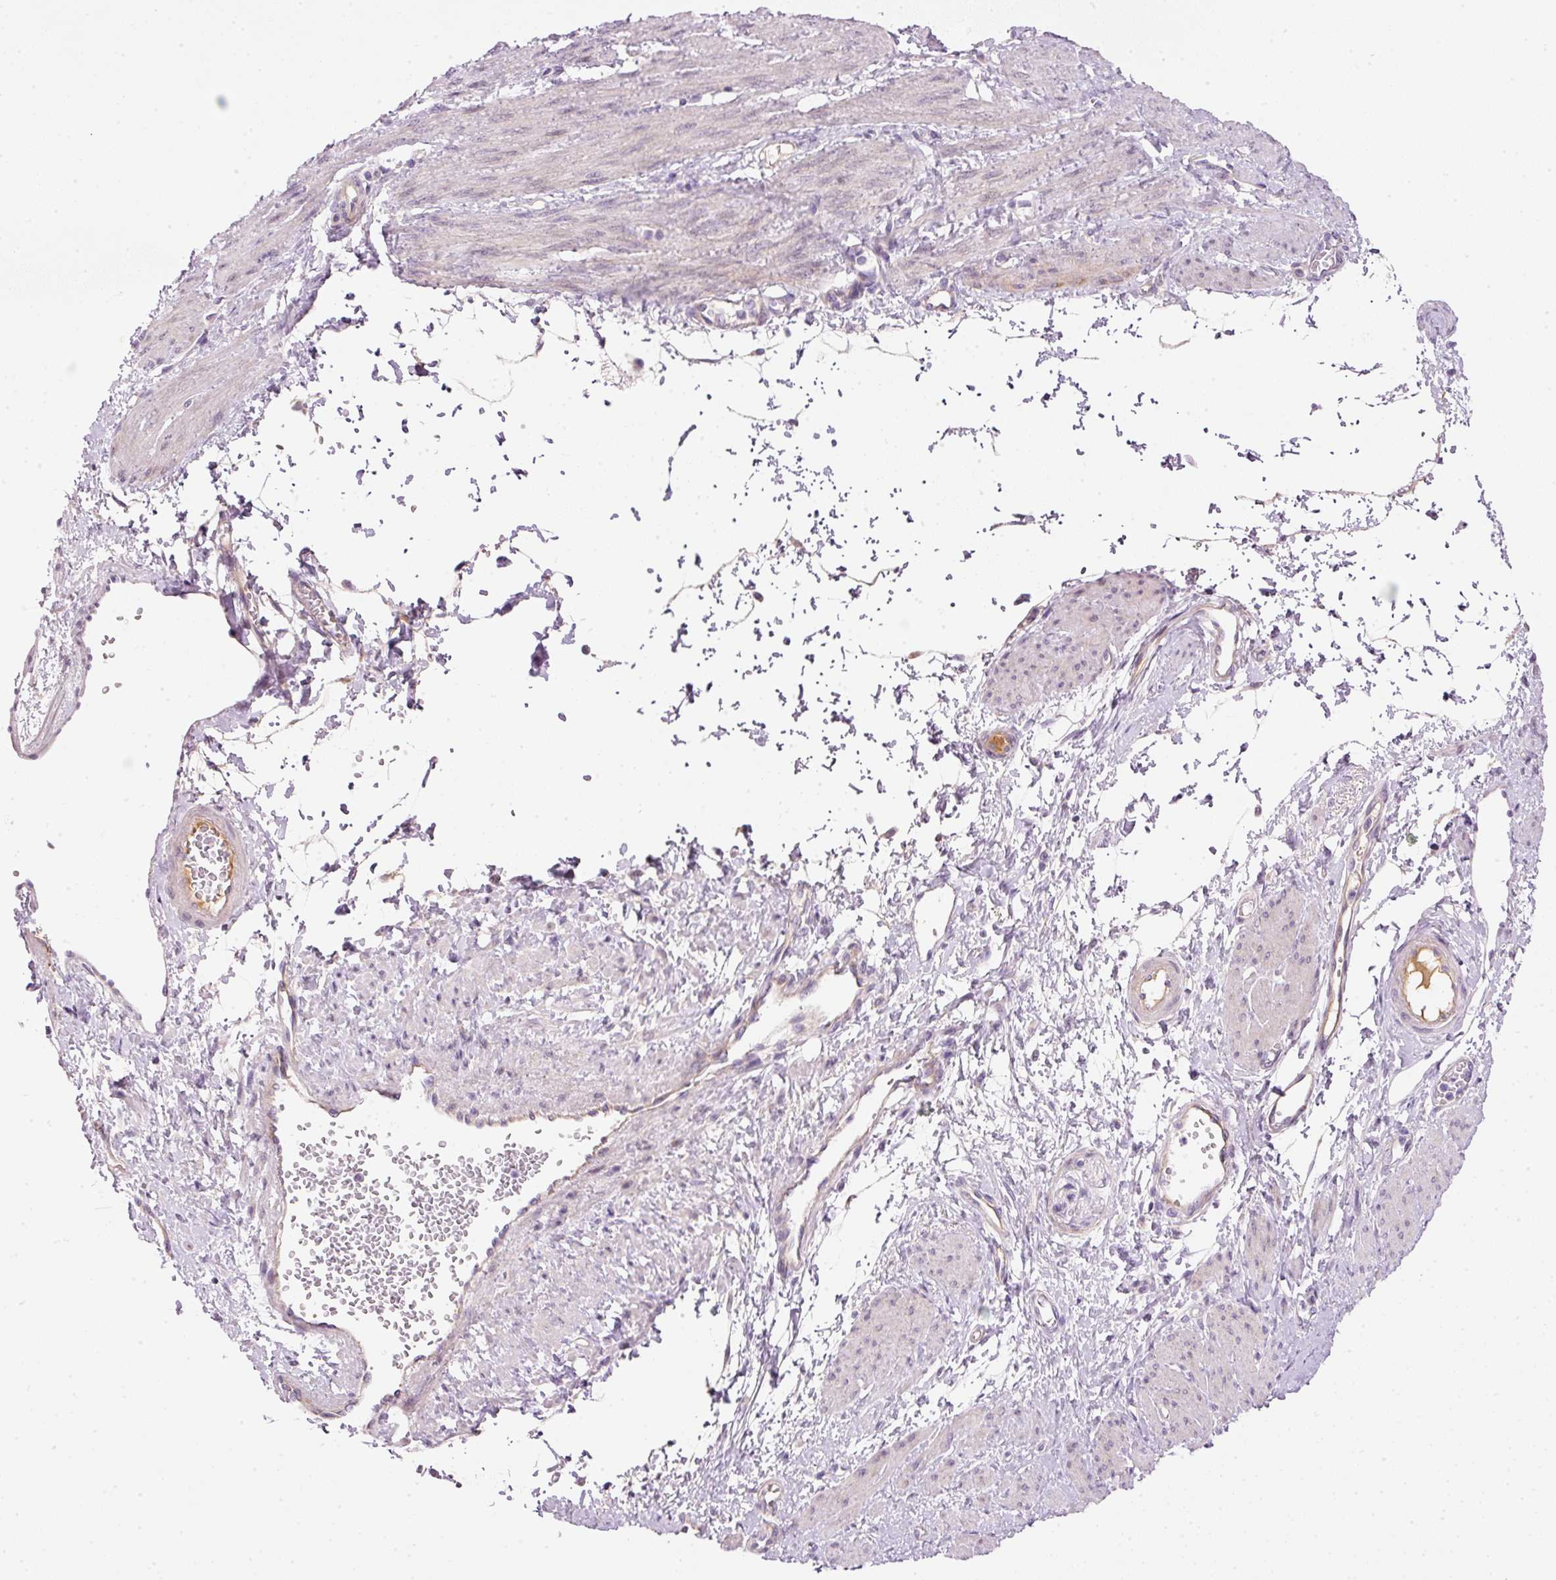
{"staining": {"intensity": "negative", "quantity": "none", "location": "none"}, "tissue": "smooth muscle", "cell_type": "Smooth muscle cells", "image_type": "normal", "snomed": [{"axis": "morphology", "description": "Normal tissue, NOS"}, {"axis": "topography", "description": "Smooth muscle"}, {"axis": "topography", "description": "Uterus"}], "caption": "Protein analysis of normal smooth muscle reveals no significant expression in smooth muscle cells. (DAB immunohistochemistry (IHC), high magnification).", "gene": "KPNA5", "patient": {"sex": "female", "age": 39}}